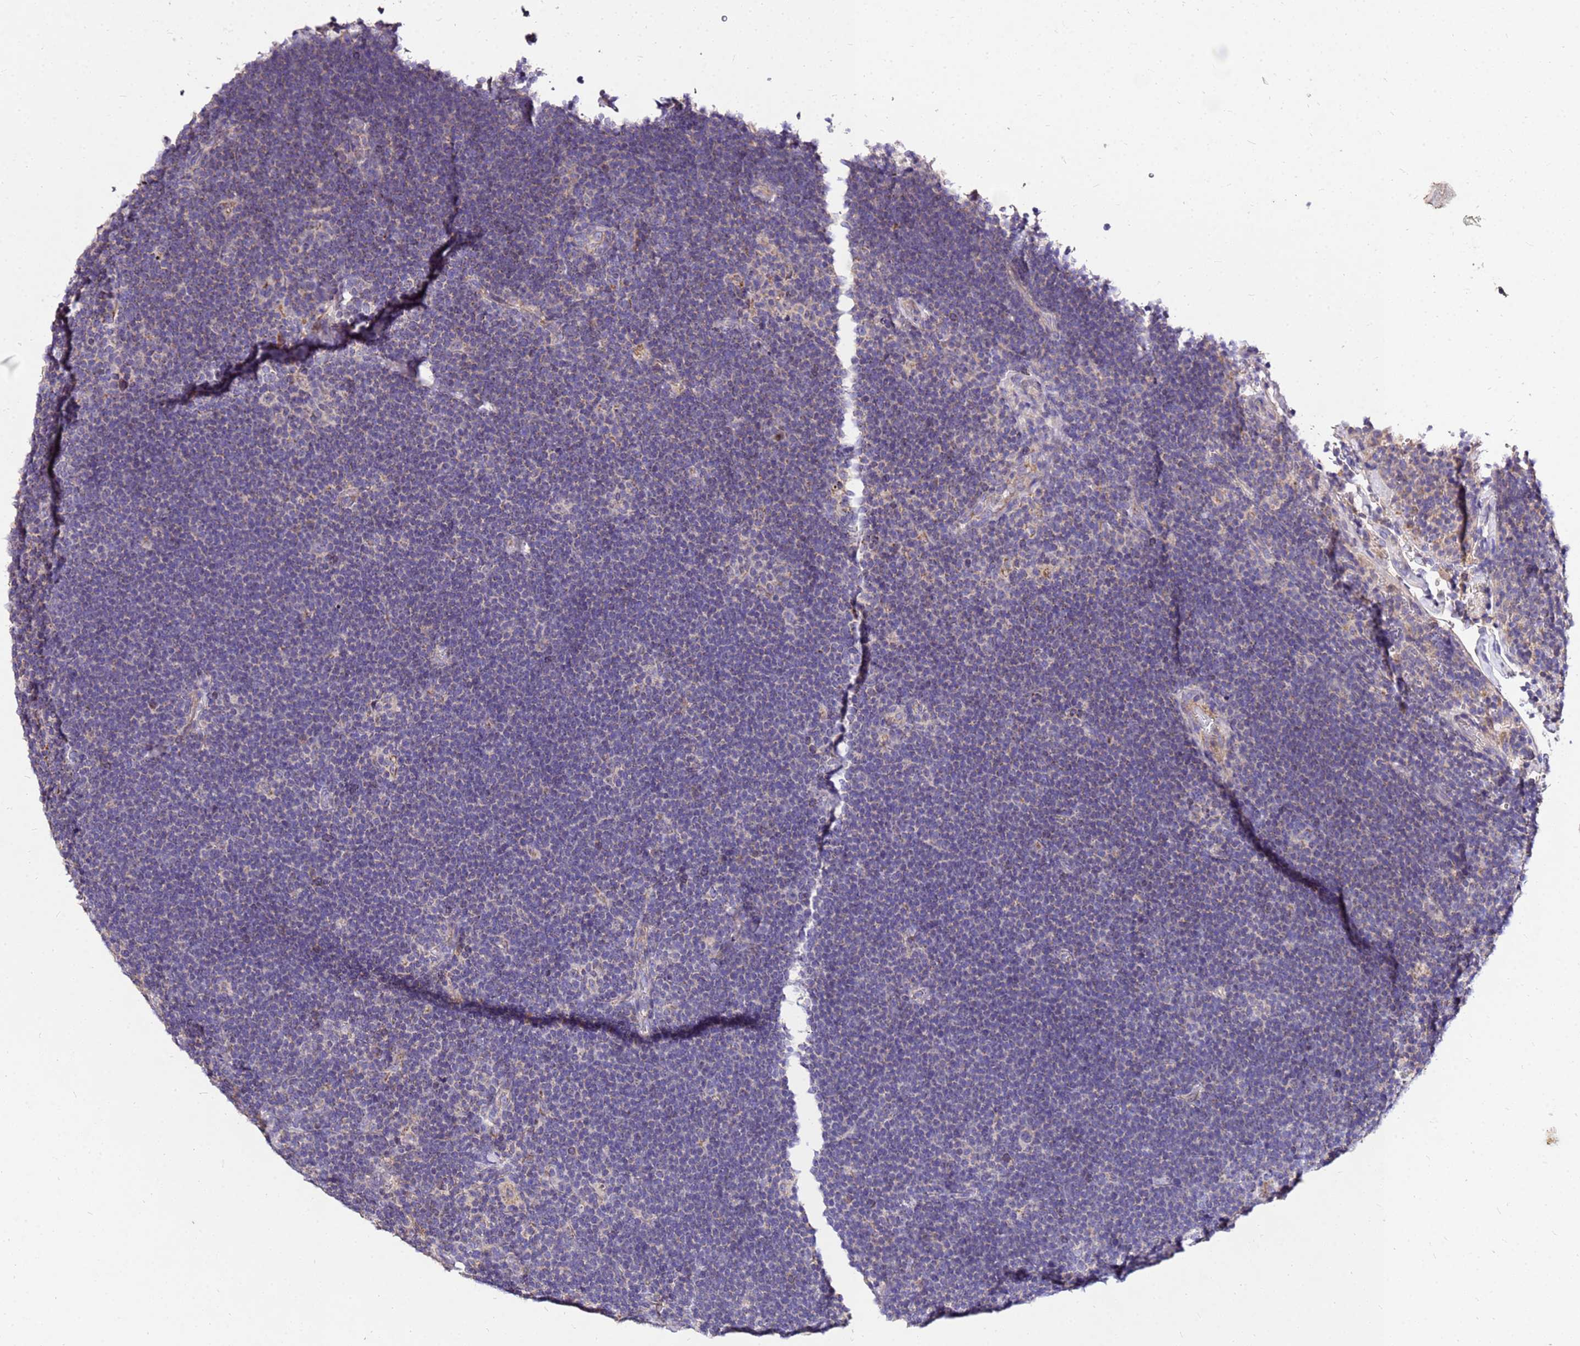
{"staining": {"intensity": "negative", "quantity": "none", "location": "none"}, "tissue": "lymphoma", "cell_type": "Tumor cells", "image_type": "cancer", "snomed": [{"axis": "morphology", "description": "Hodgkin's disease, NOS"}, {"axis": "topography", "description": "Lymph node"}], "caption": "This is an immunohistochemistry photomicrograph of lymphoma. There is no expression in tumor cells.", "gene": "COX14", "patient": {"sex": "female", "age": 57}}